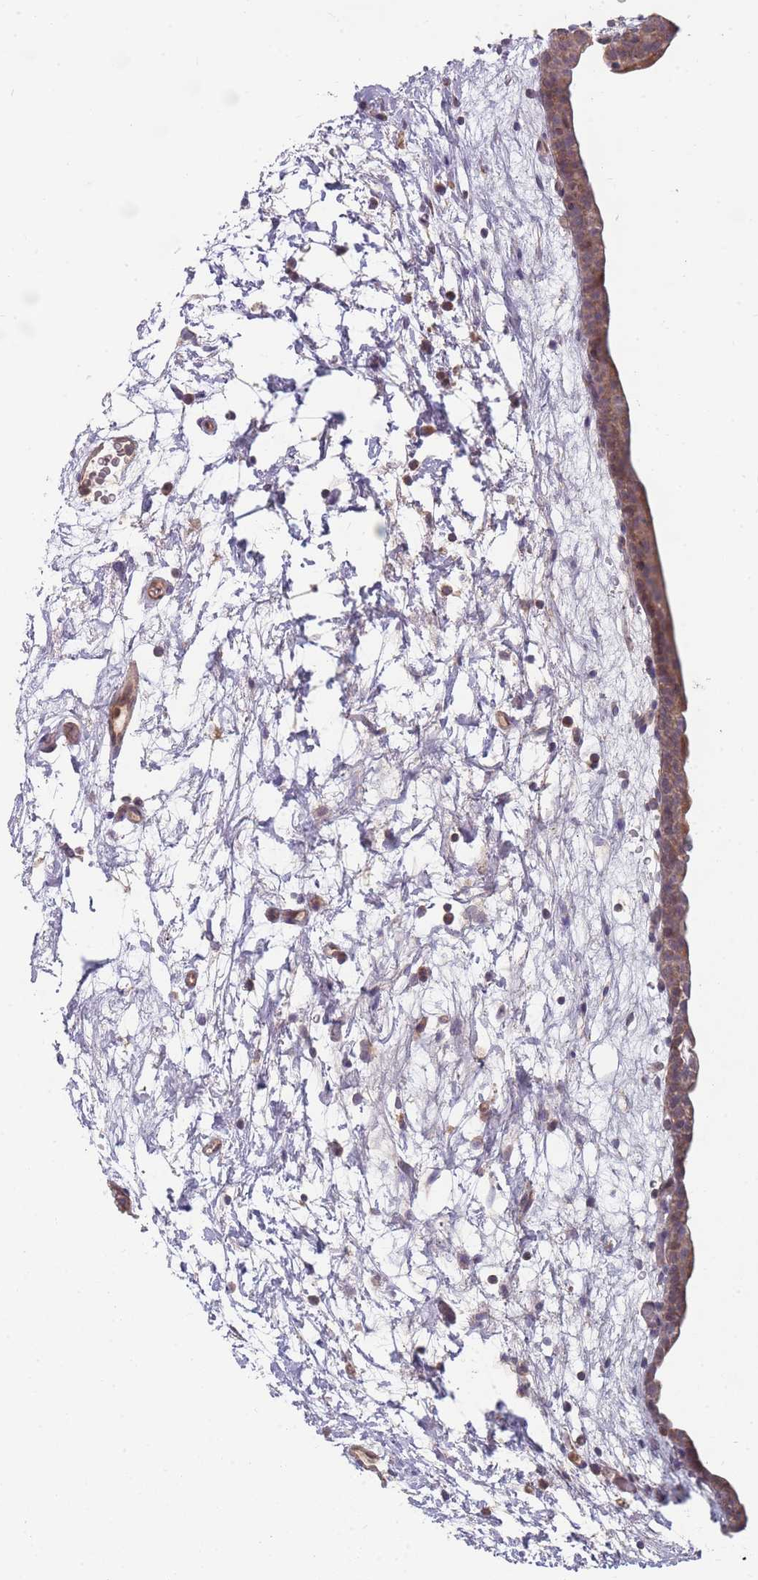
{"staining": {"intensity": "weak", "quantity": "25%-75%", "location": "cytoplasmic/membranous"}, "tissue": "urinary bladder", "cell_type": "Urothelial cells", "image_type": "normal", "snomed": [{"axis": "morphology", "description": "Normal tissue, NOS"}, {"axis": "topography", "description": "Urinary bladder"}], "caption": "The micrograph exhibits immunohistochemical staining of benign urinary bladder. There is weak cytoplasmic/membranous staining is identified in about 25%-75% of urothelial cells.", "gene": "SLC35B4", "patient": {"sex": "male", "age": 83}}